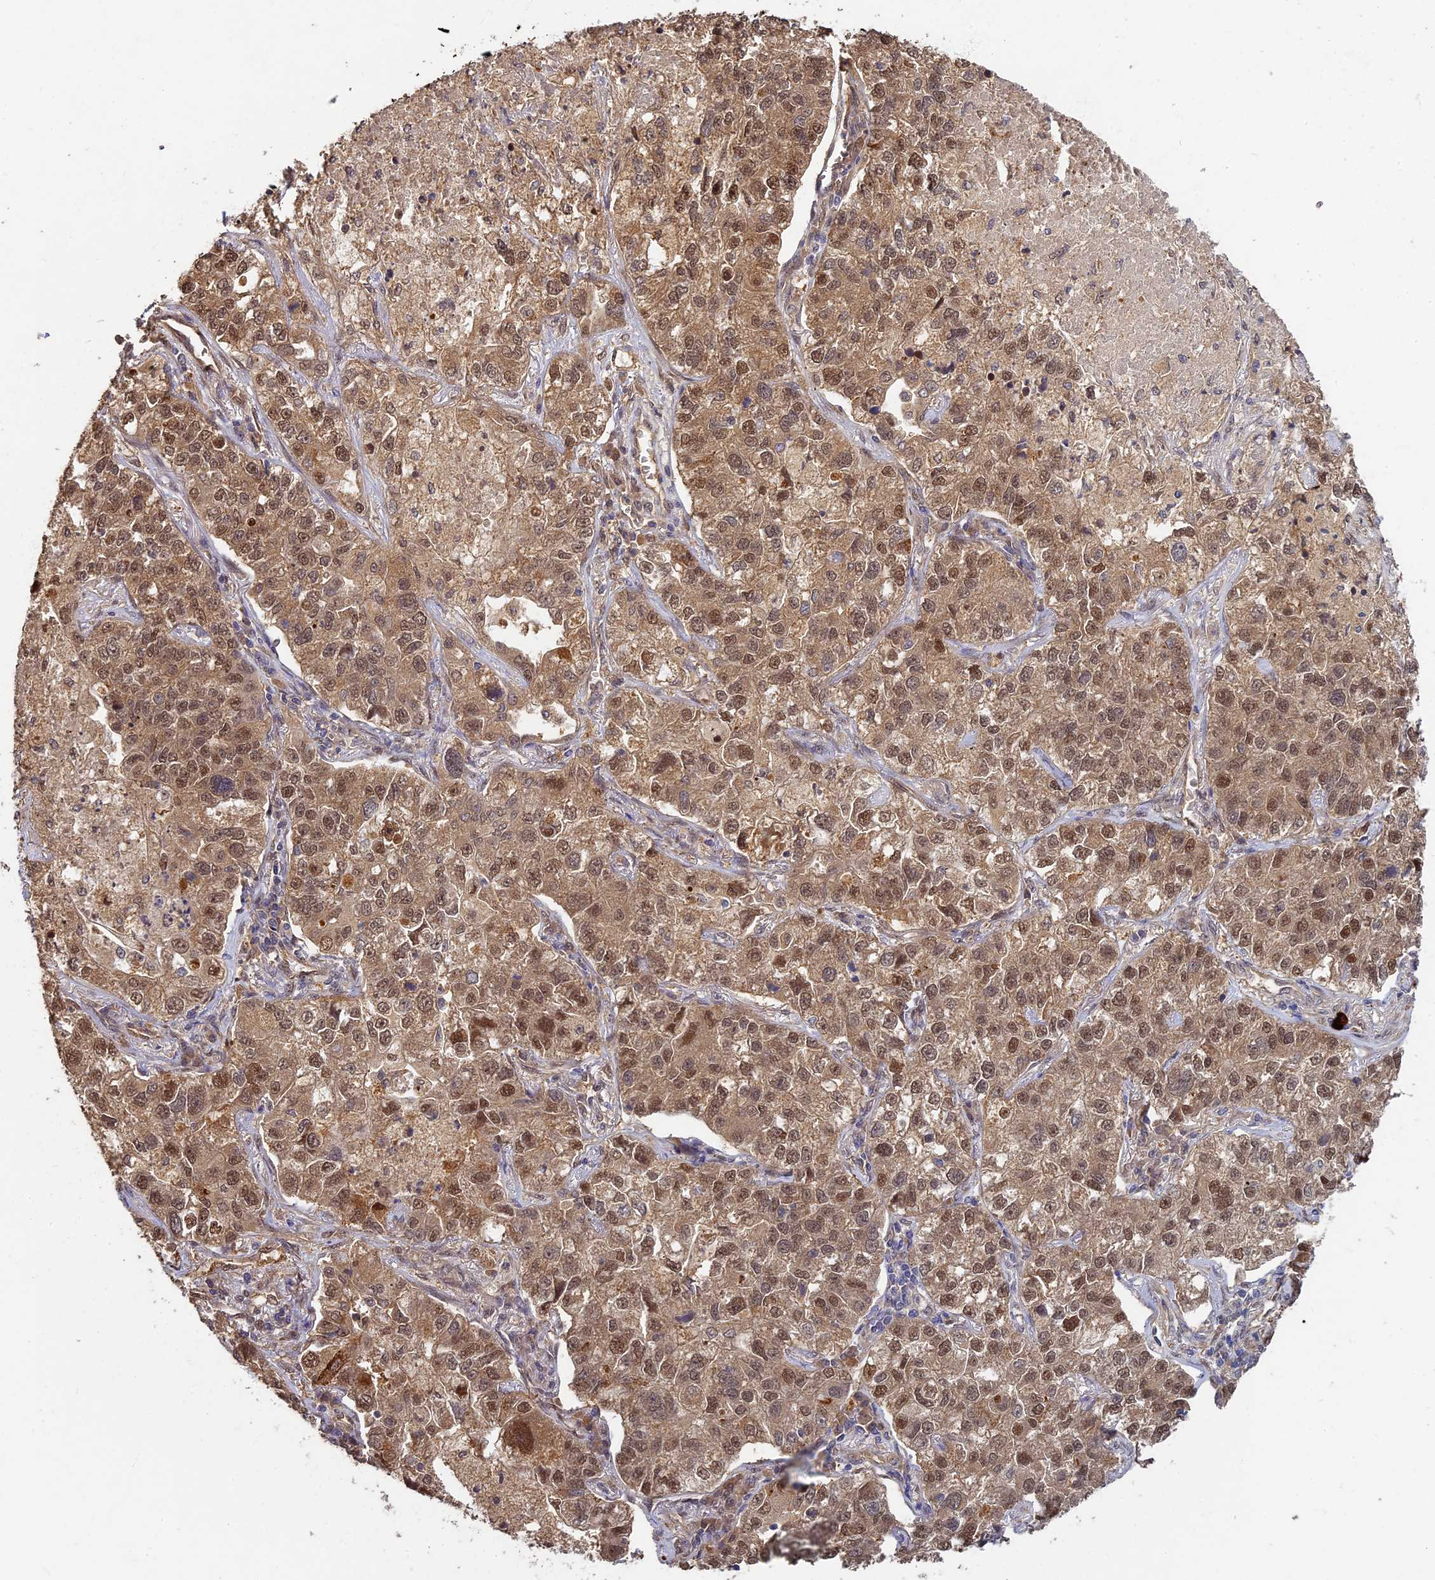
{"staining": {"intensity": "moderate", "quantity": ">75%", "location": "cytoplasmic/membranous,nuclear"}, "tissue": "lung cancer", "cell_type": "Tumor cells", "image_type": "cancer", "snomed": [{"axis": "morphology", "description": "Adenocarcinoma, NOS"}, {"axis": "topography", "description": "Lung"}], "caption": "Protein staining exhibits moderate cytoplasmic/membranous and nuclear staining in about >75% of tumor cells in lung cancer.", "gene": "RSPH3", "patient": {"sex": "male", "age": 49}}